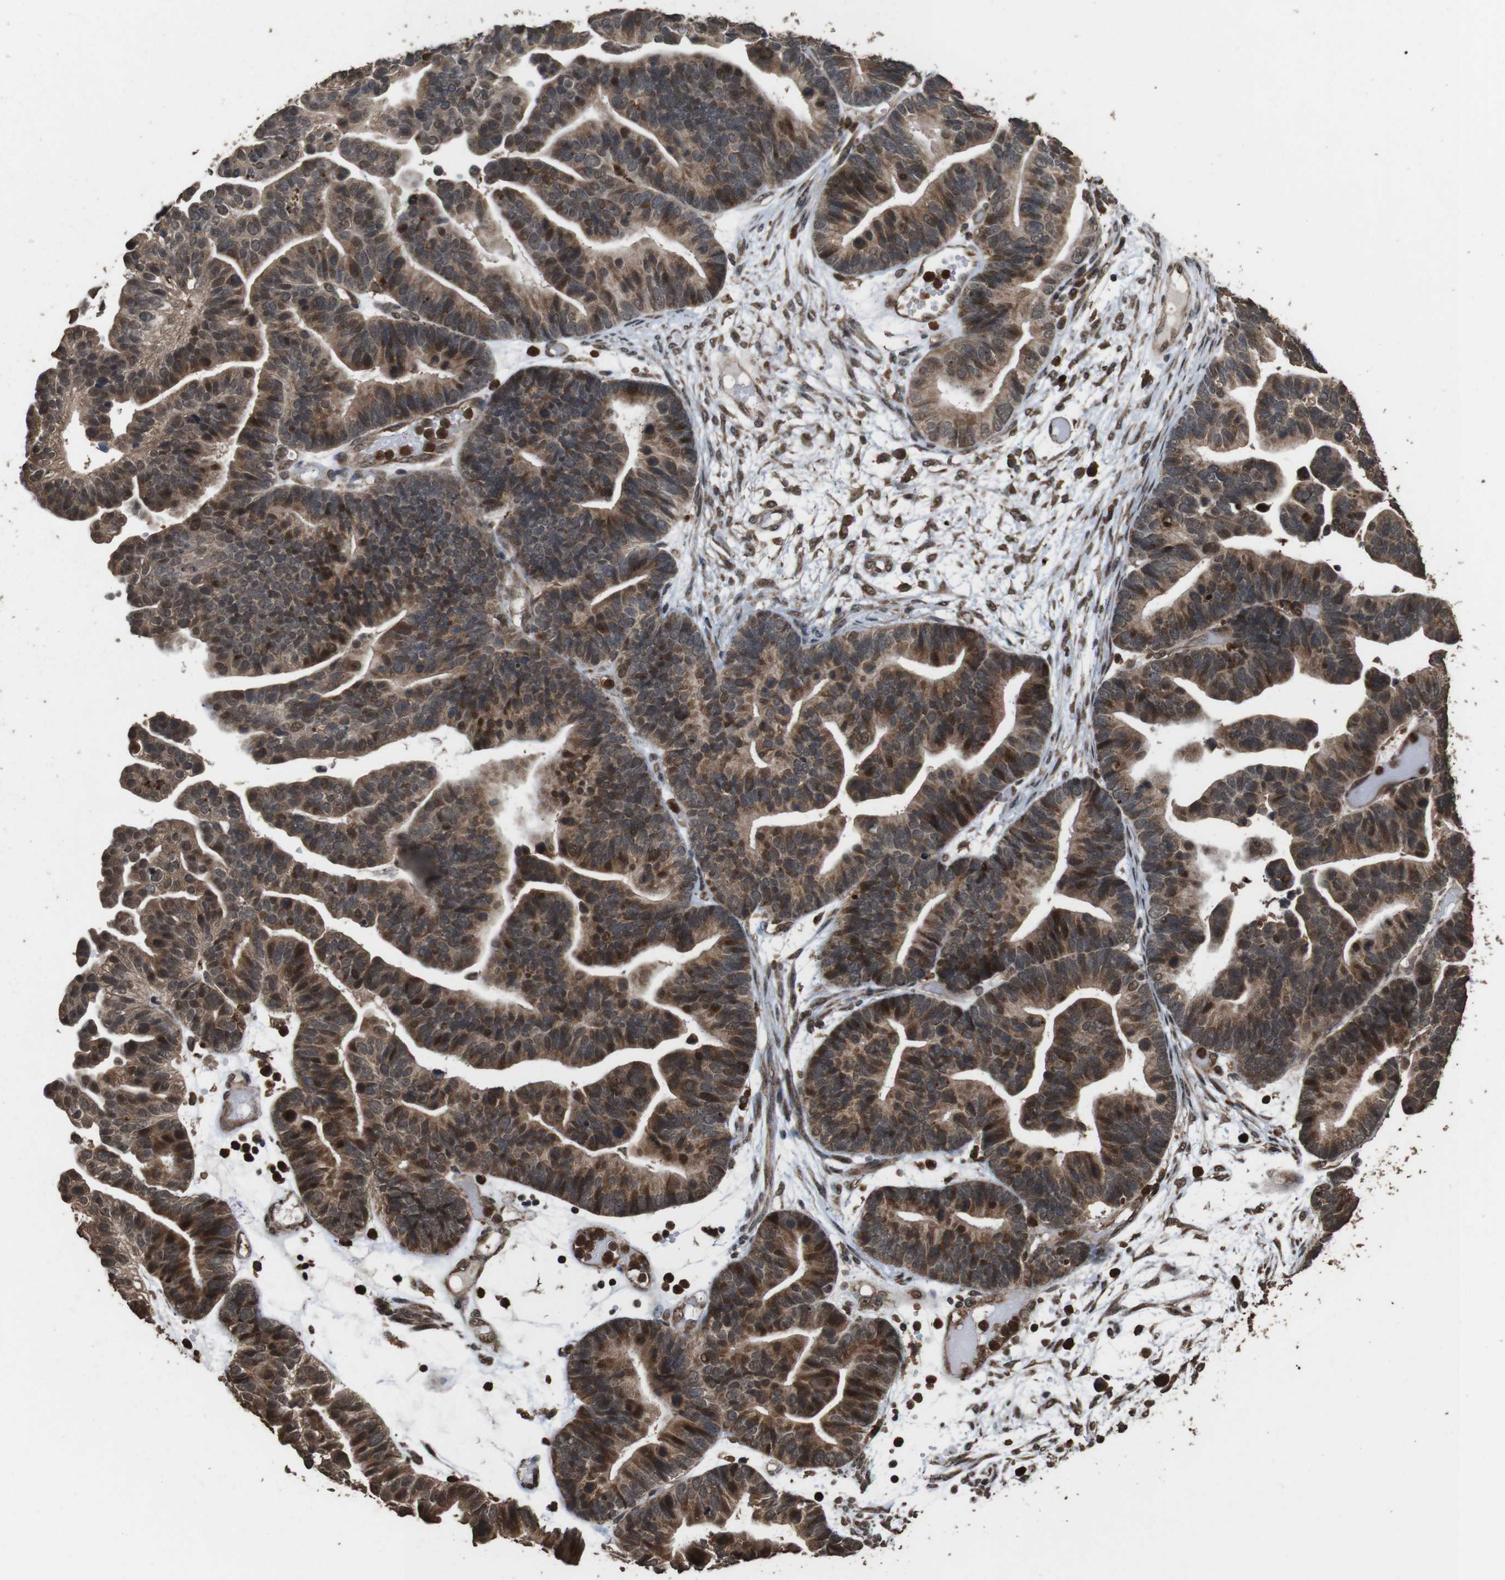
{"staining": {"intensity": "moderate", "quantity": ">75%", "location": "cytoplasmic/membranous,nuclear"}, "tissue": "ovarian cancer", "cell_type": "Tumor cells", "image_type": "cancer", "snomed": [{"axis": "morphology", "description": "Cystadenocarcinoma, serous, NOS"}, {"axis": "topography", "description": "Ovary"}], "caption": "Immunohistochemistry (IHC) histopathology image of human serous cystadenocarcinoma (ovarian) stained for a protein (brown), which reveals medium levels of moderate cytoplasmic/membranous and nuclear expression in about >75% of tumor cells.", "gene": "RRAS2", "patient": {"sex": "female", "age": 56}}